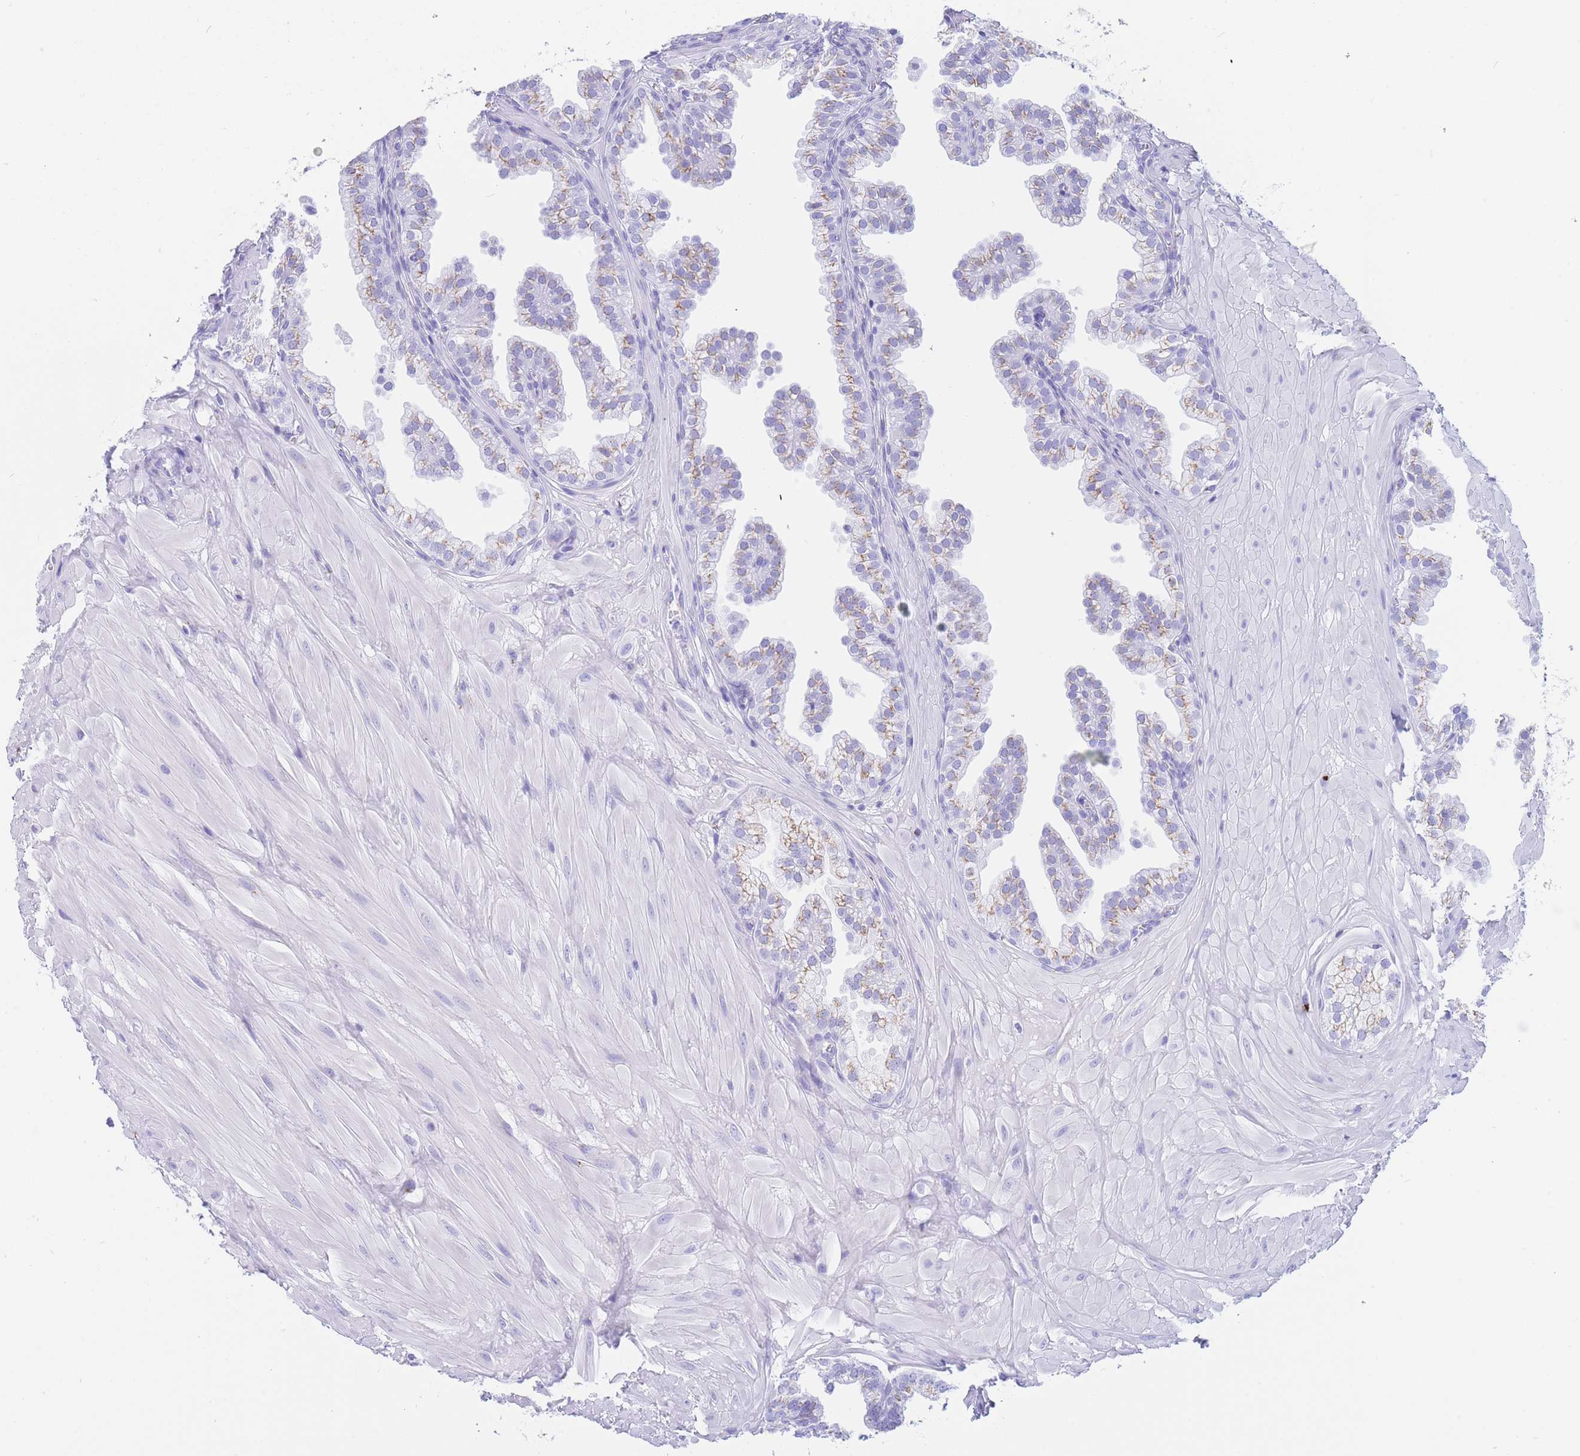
{"staining": {"intensity": "moderate", "quantity": ">75%", "location": "cytoplasmic/membranous"}, "tissue": "prostate", "cell_type": "Glandular cells", "image_type": "normal", "snomed": [{"axis": "morphology", "description": "Normal tissue, NOS"}, {"axis": "topography", "description": "Prostate"}, {"axis": "topography", "description": "Peripheral nerve tissue"}], "caption": "A high-resolution histopathology image shows immunohistochemistry staining of unremarkable prostate, which demonstrates moderate cytoplasmic/membranous expression in approximately >75% of glandular cells.", "gene": "FAM3C", "patient": {"sex": "male", "age": 55}}